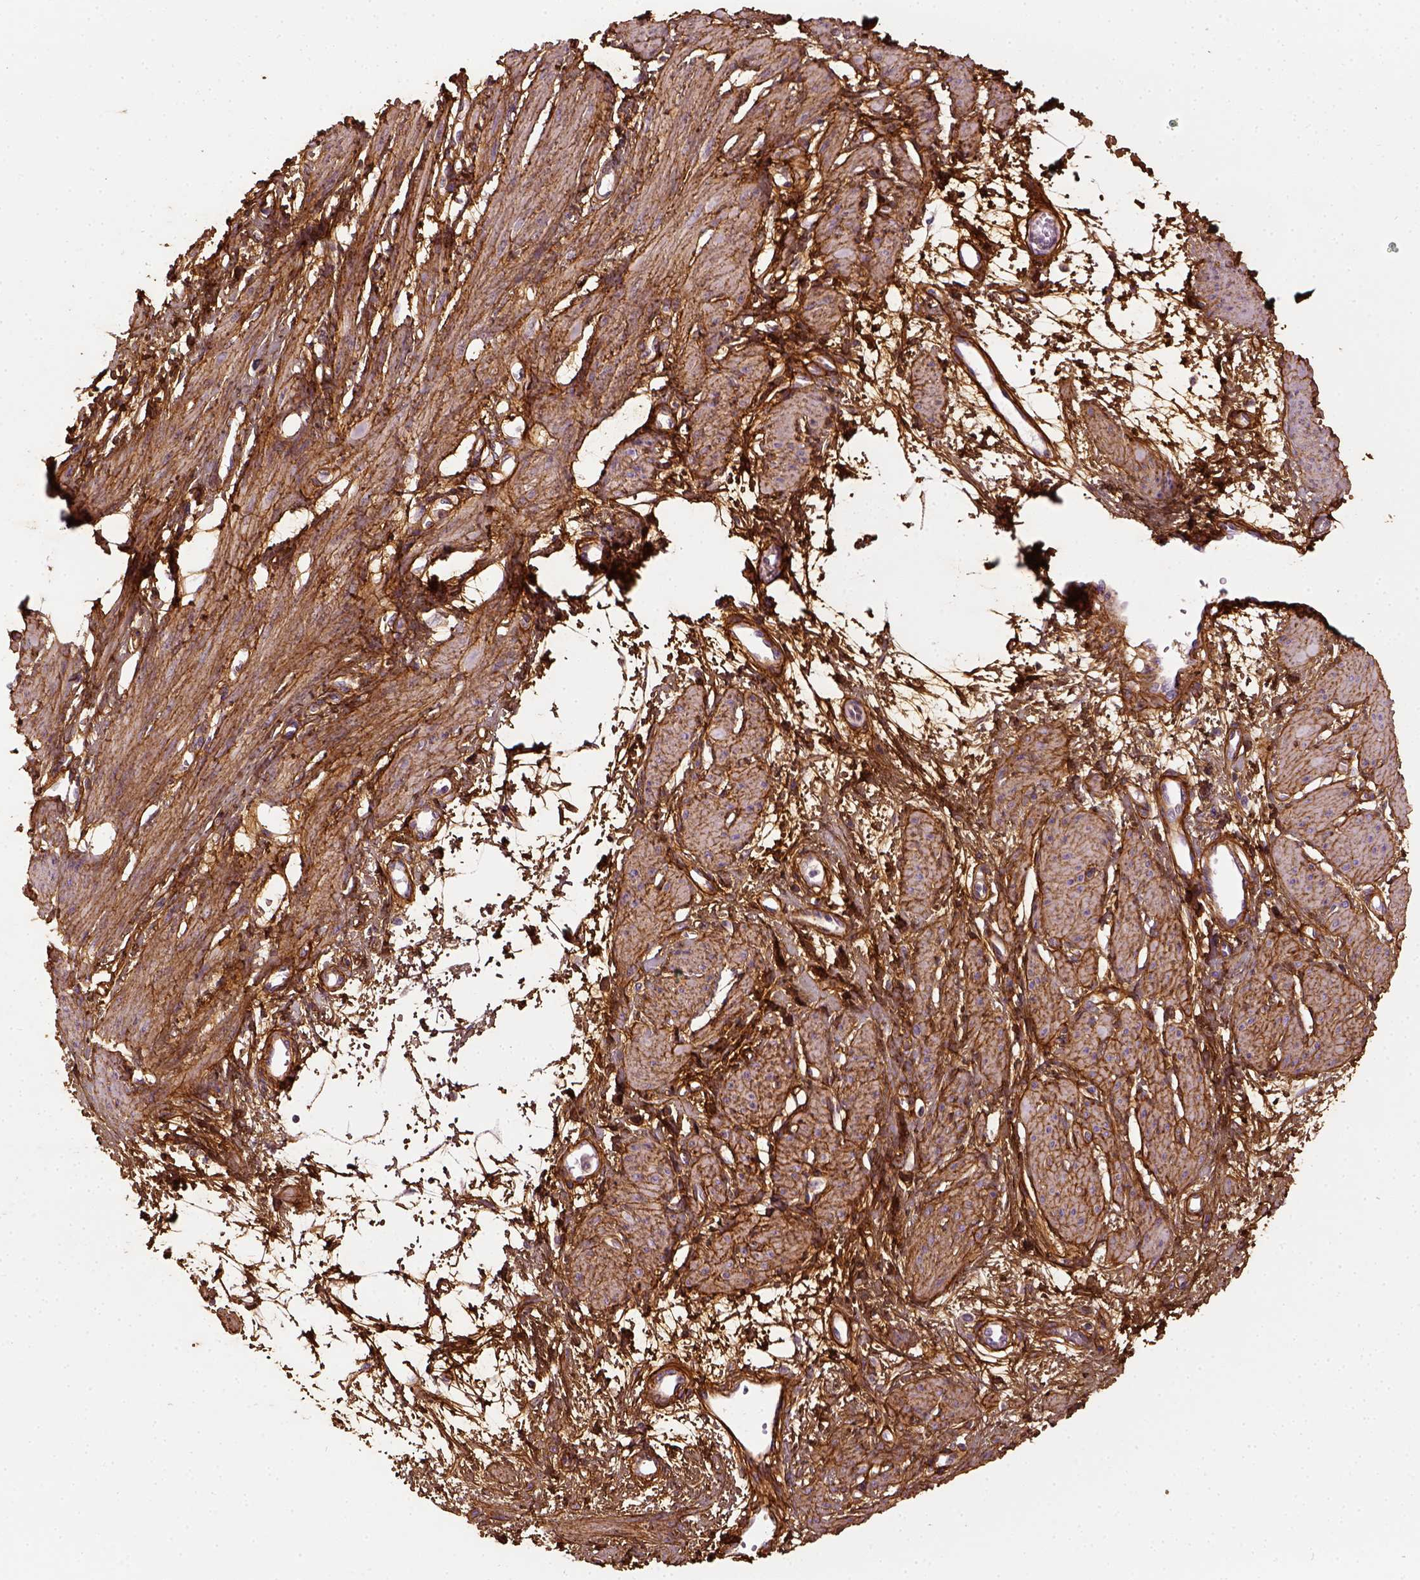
{"staining": {"intensity": "moderate", "quantity": ">75%", "location": "cytoplasmic/membranous"}, "tissue": "smooth muscle", "cell_type": "Smooth muscle cells", "image_type": "normal", "snomed": [{"axis": "morphology", "description": "Normal tissue, NOS"}, {"axis": "topography", "description": "Smooth muscle"}, {"axis": "topography", "description": "Uterus"}], "caption": "DAB (3,3'-diaminobenzidine) immunohistochemical staining of benign human smooth muscle shows moderate cytoplasmic/membranous protein positivity in approximately >75% of smooth muscle cells. (Stains: DAB in brown, nuclei in blue, Microscopy: brightfield microscopy at high magnification).", "gene": "COL6A2", "patient": {"sex": "female", "age": 39}}